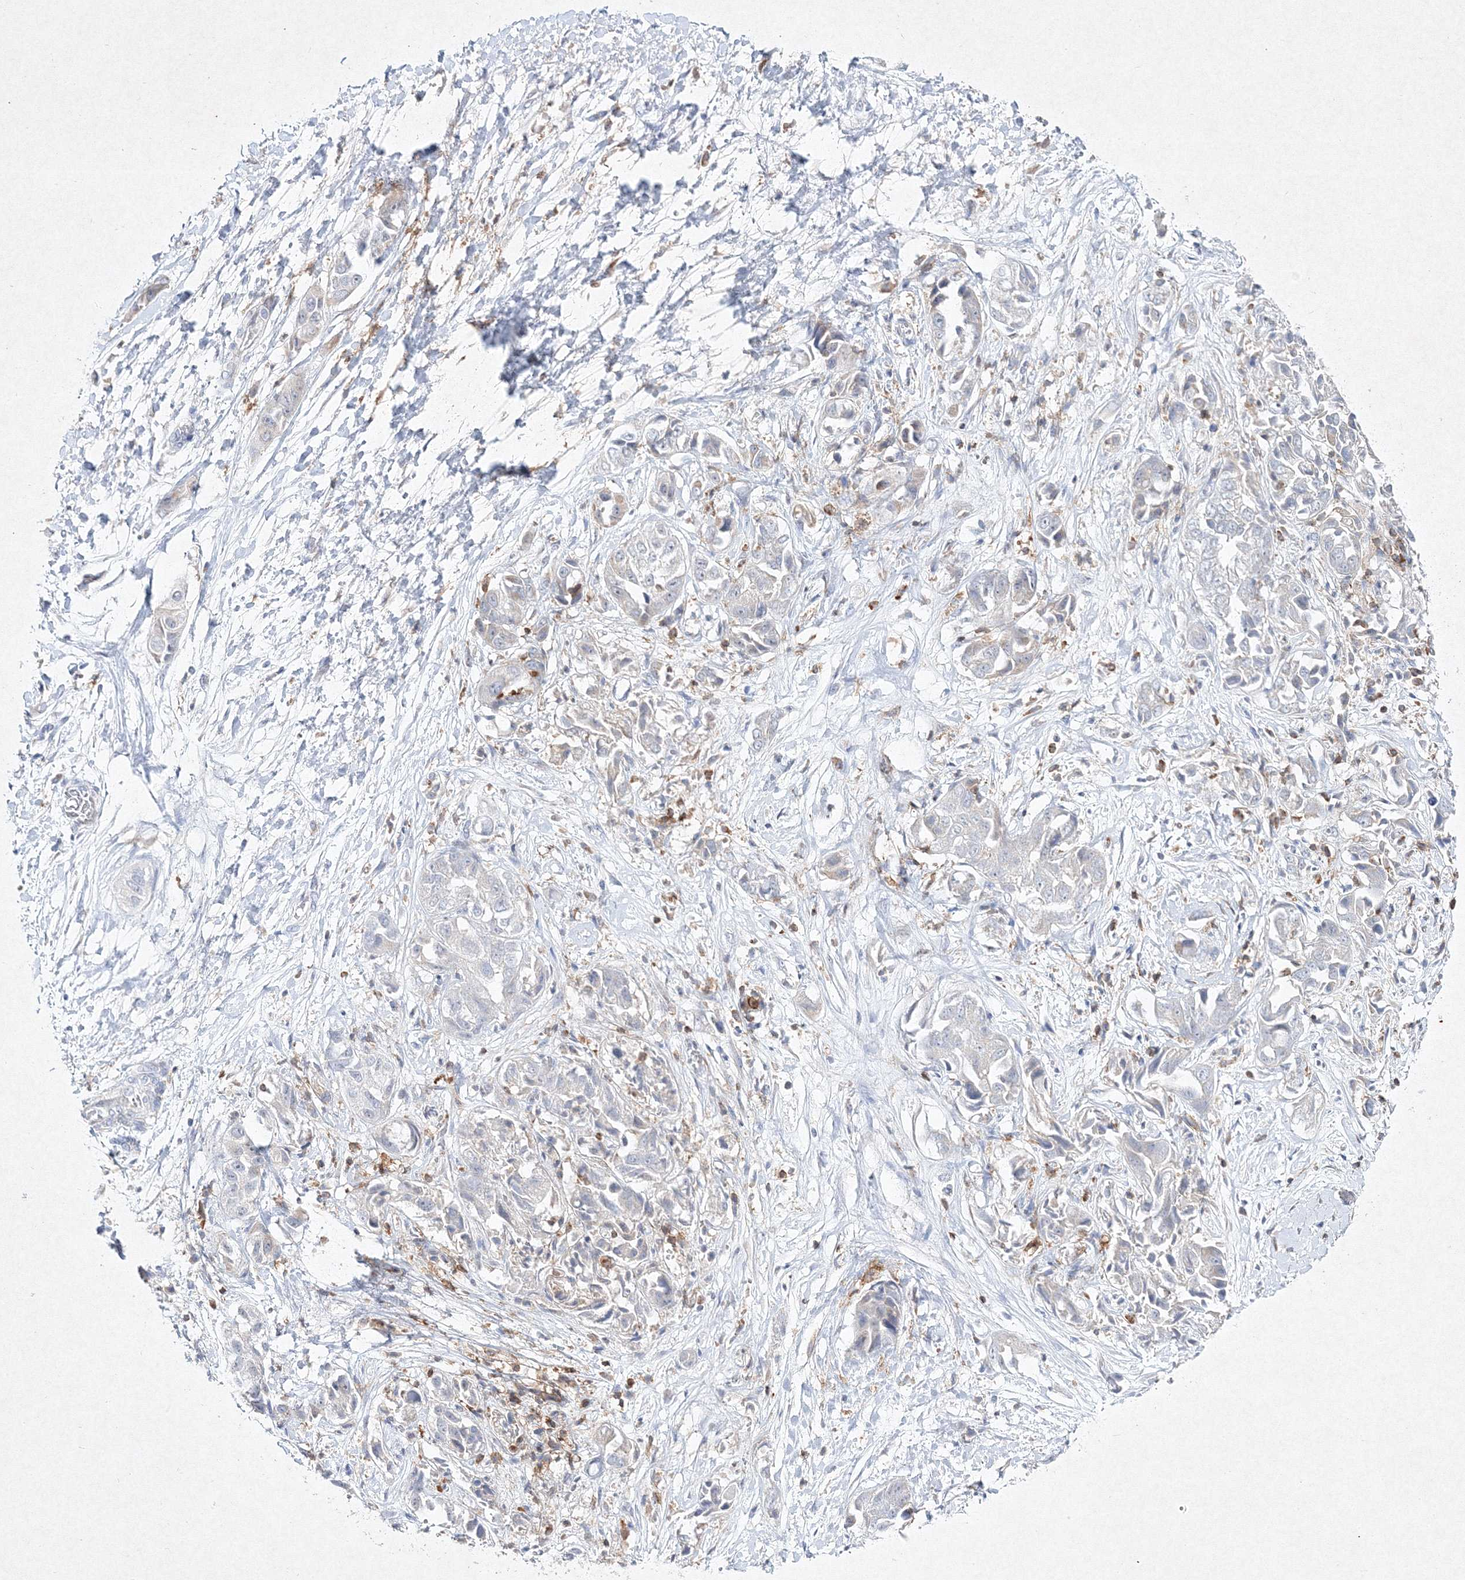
{"staining": {"intensity": "negative", "quantity": "none", "location": "none"}, "tissue": "liver cancer", "cell_type": "Tumor cells", "image_type": "cancer", "snomed": [{"axis": "morphology", "description": "Cholangiocarcinoma"}, {"axis": "topography", "description": "Liver"}], "caption": "The photomicrograph displays no significant positivity in tumor cells of liver cholangiocarcinoma. (DAB (3,3'-diaminobenzidine) immunohistochemistry, high magnification).", "gene": "HCST", "patient": {"sex": "female", "age": 52}}